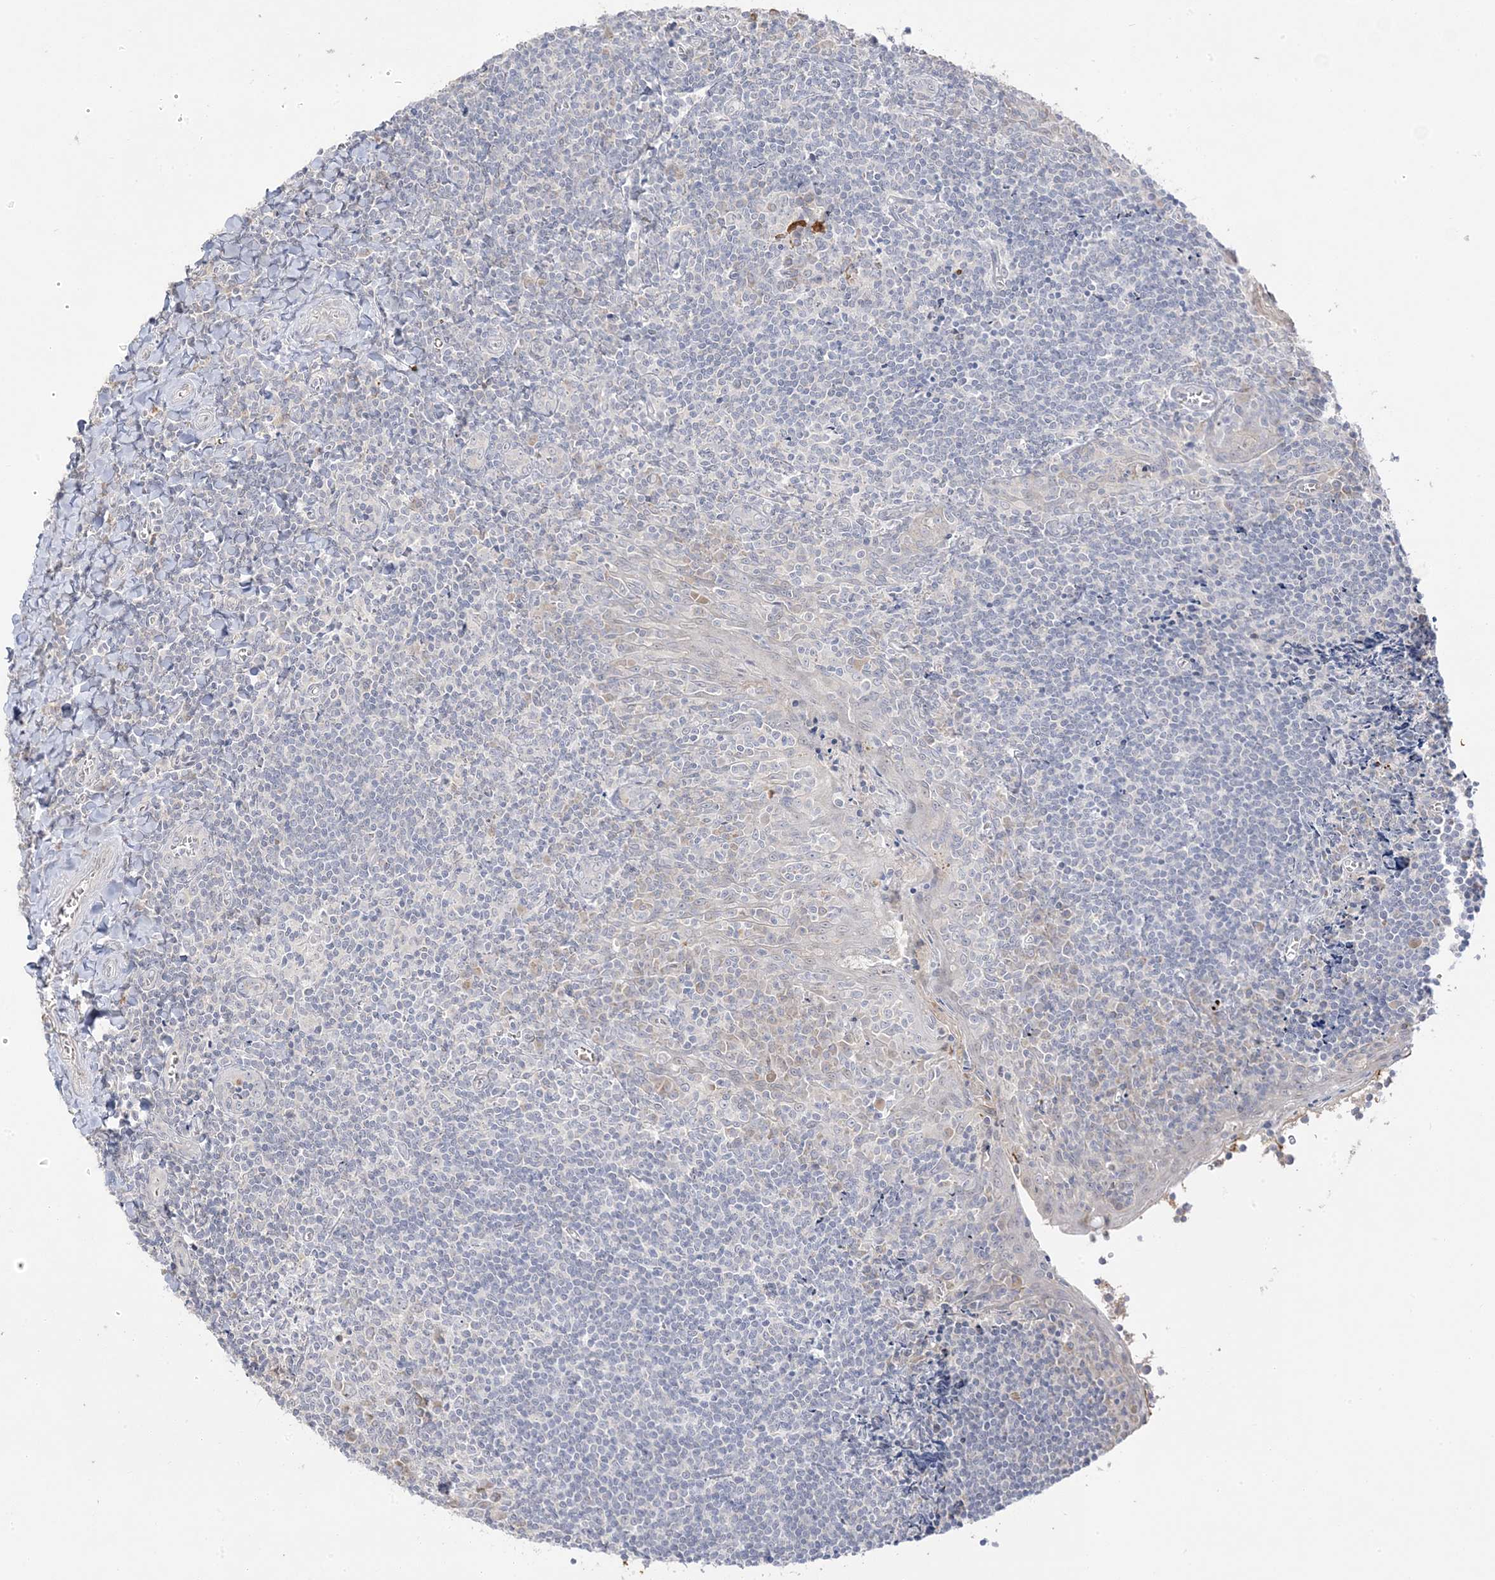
{"staining": {"intensity": "negative", "quantity": "none", "location": "none"}, "tissue": "tonsil", "cell_type": "Germinal center cells", "image_type": "normal", "snomed": [{"axis": "morphology", "description": "Normal tissue, NOS"}, {"axis": "topography", "description": "Tonsil"}], "caption": "High power microscopy photomicrograph of an immunohistochemistry image of benign tonsil, revealing no significant expression in germinal center cells.", "gene": "TRANK1", "patient": {"sex": "male", "age": 27}}